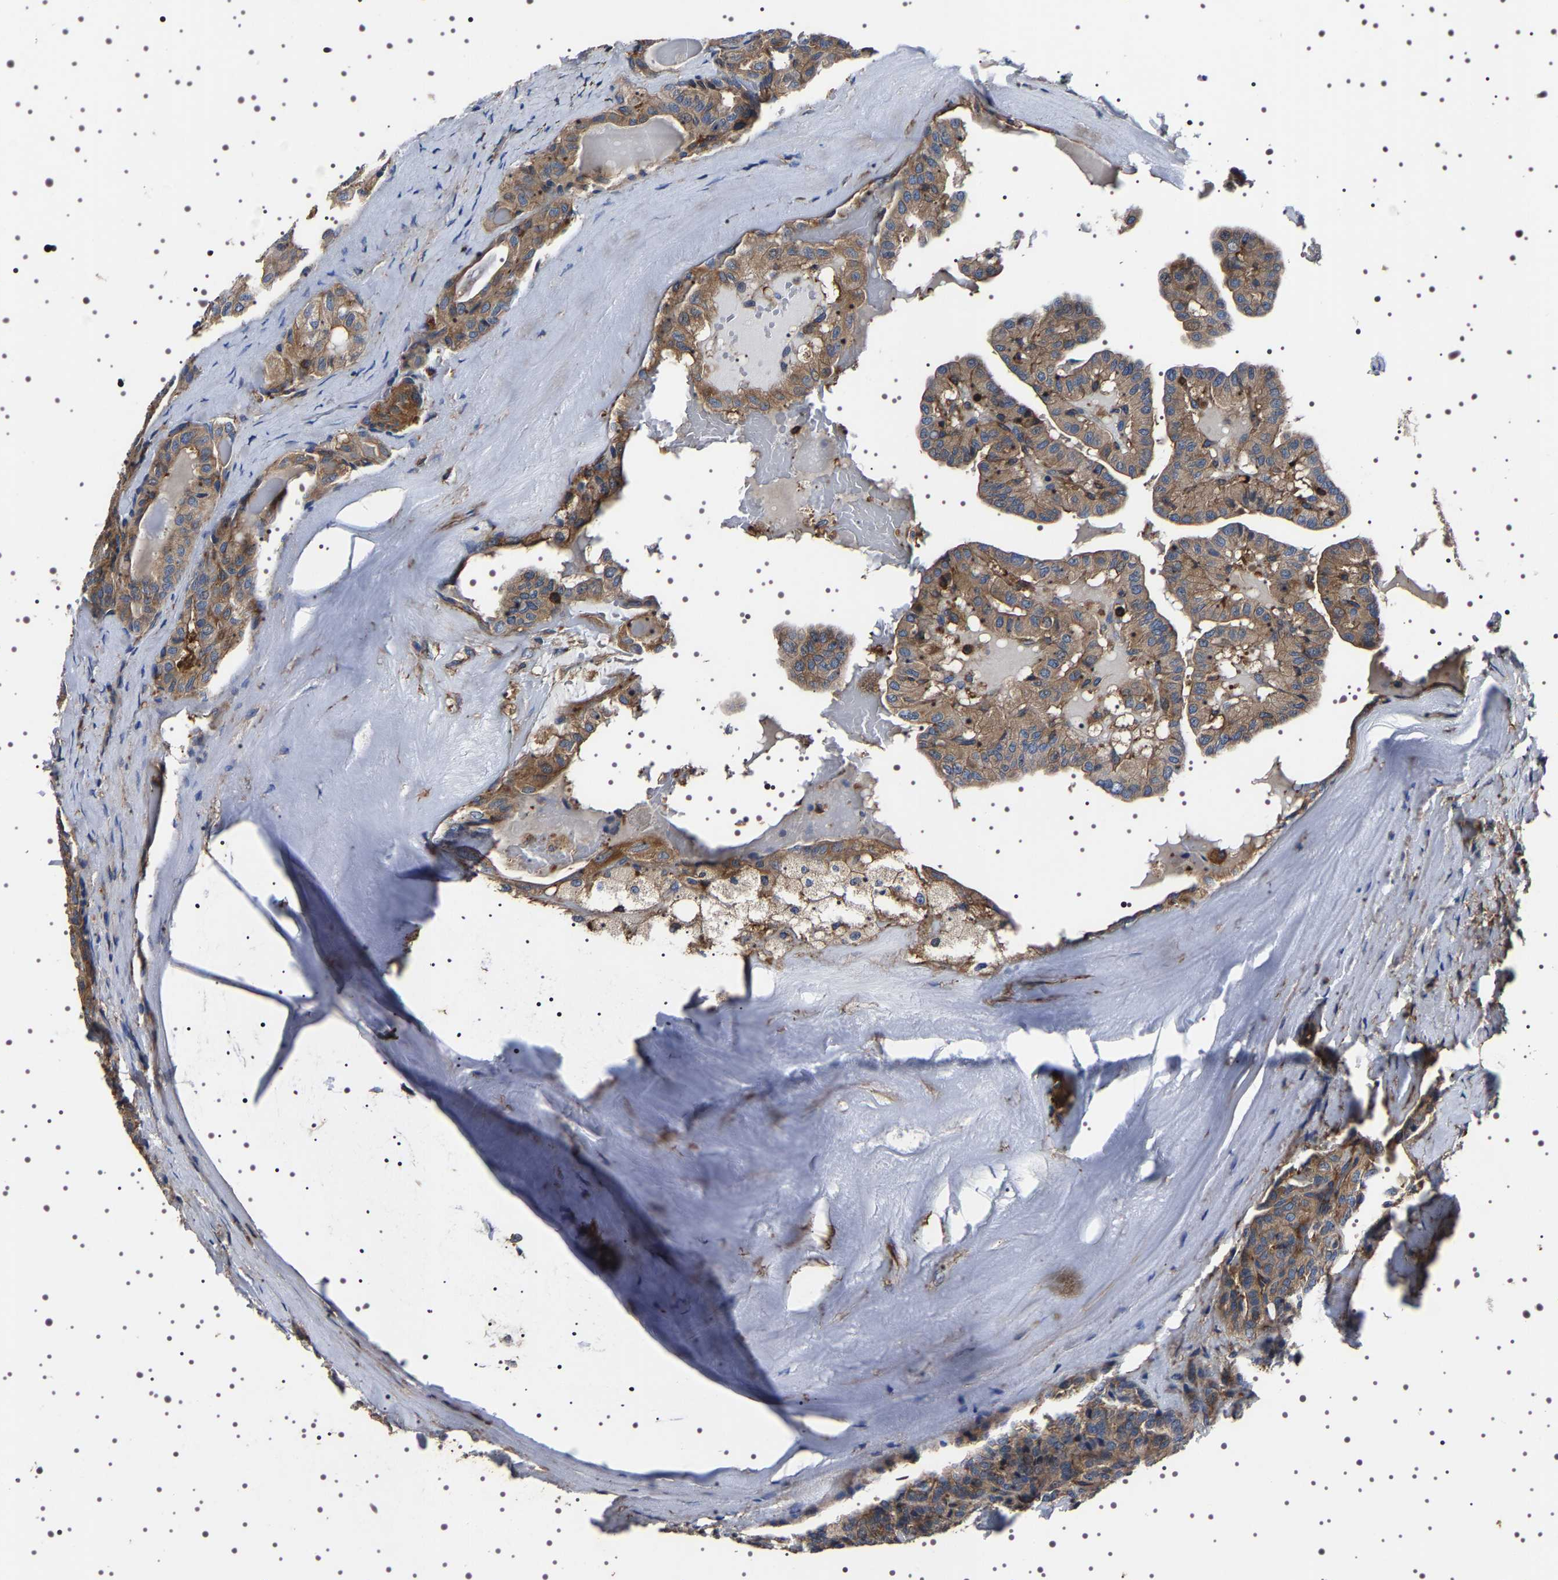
{"staining": {"intensity": "moderate", "quantity": ">75%", "location": "cytoplasmic/membranous"}, "tissue": "thyroid cancer", "cell_type": "Tumor cells", "image_type": "cancer", "snomed": [{"axis": "morphology", "description": "Papillary adenocarcinoma, NOS"}, {"axis": "topography", "description": "Thyroid gland"}], "caption": "Protein staining of thyroid papillary adenocarcinoma tissue demonstrates moderate cytoplasmic/membranous expression in about >75% of tumor cells.", "gene": "WDR1", "patient": {"sex": "male", "age": 77}}